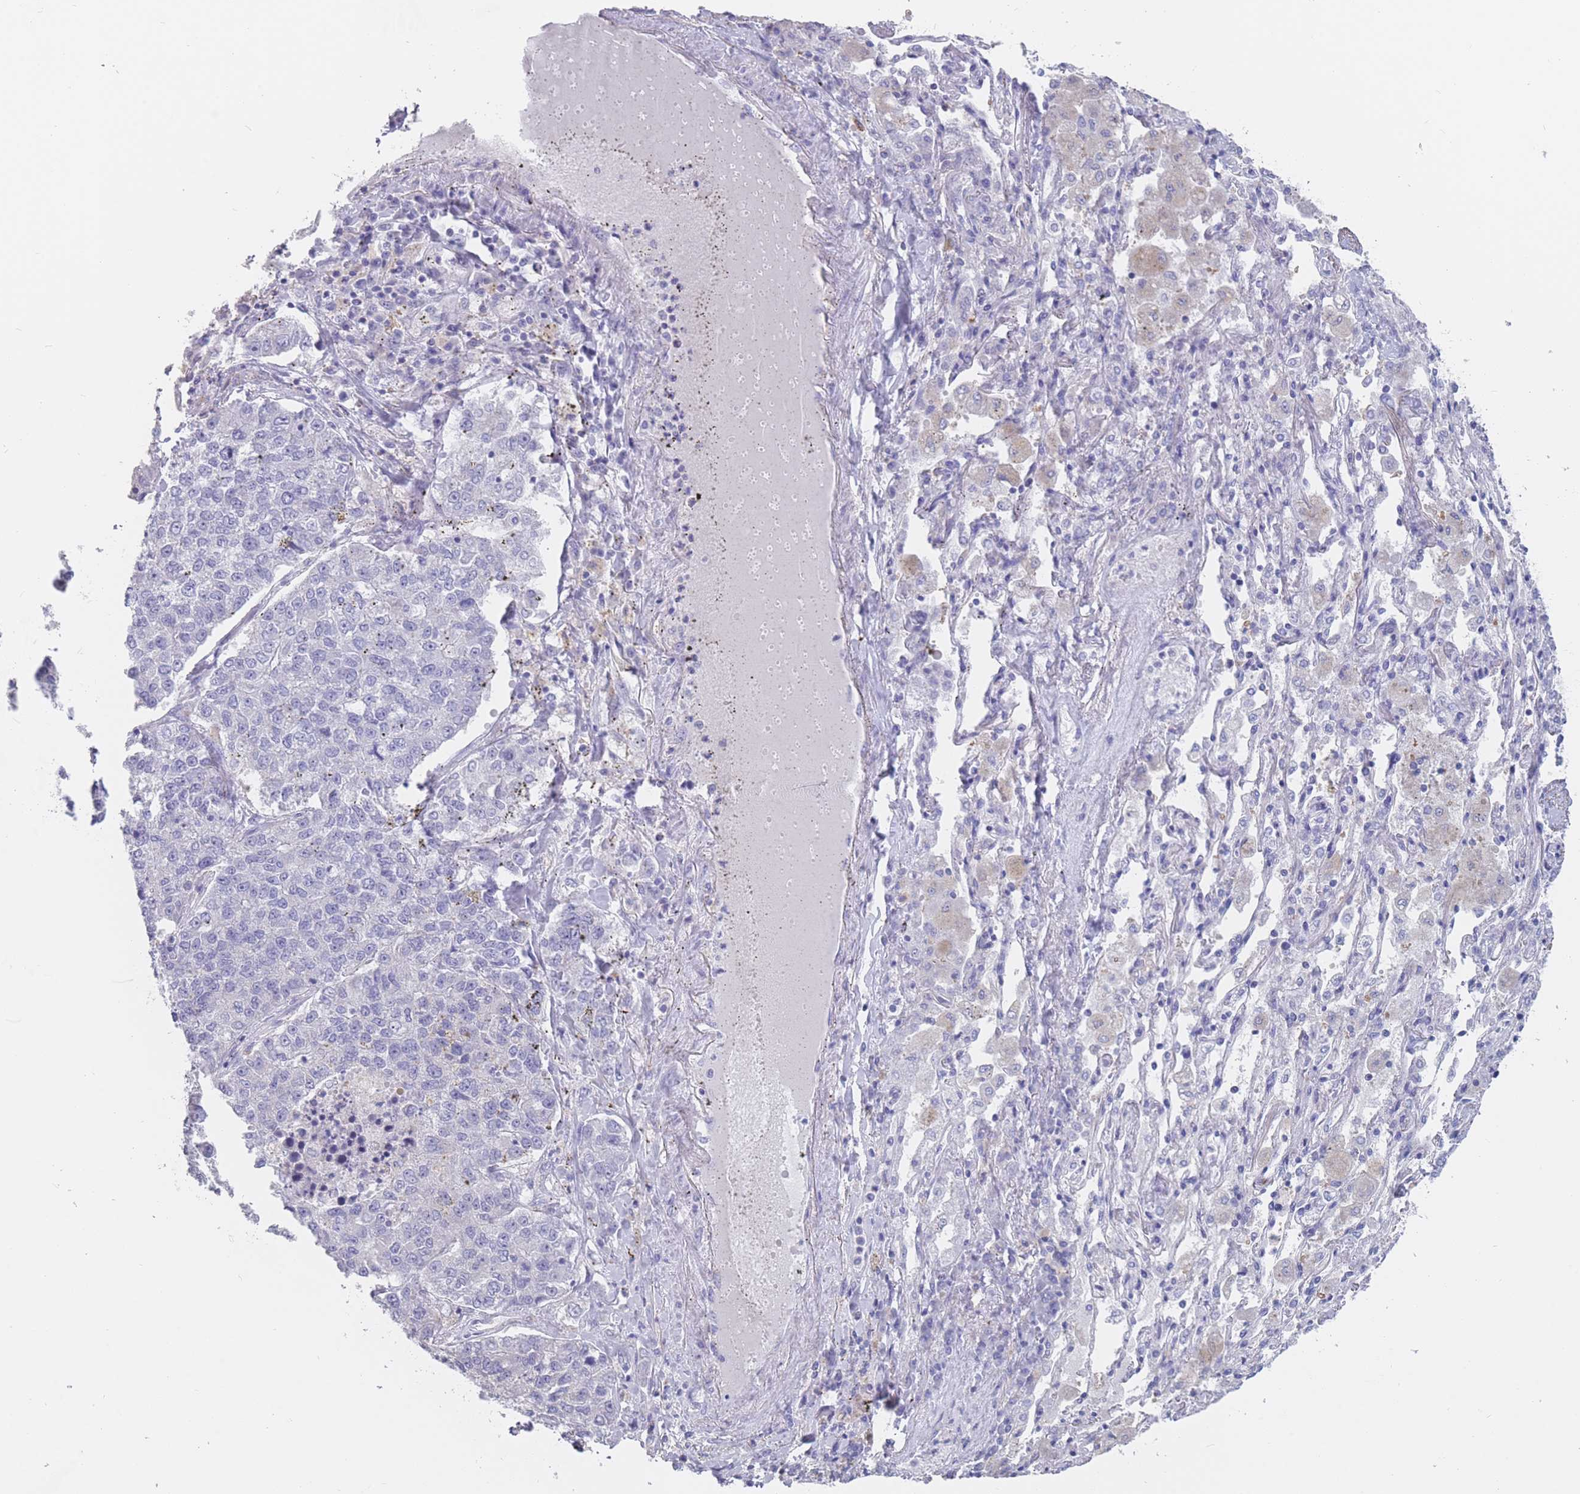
{"staining": {"intensity": "negative", "quantity": "none", "location": "none"}, "tissue": "lung cancer", "cell_type": "Tumor cells", "image_type": "cancer", "snomed": [{"axis": "morphology", "description": "Adenocarcinoma, NOS"}, {"axis": "topography", "description": "Lung"}], "caption": "This is an IHC histopathology image of lung cancer (adenocarcinoma). There is no positivity in tumor cells.", "gene": "CYP51A1", "patient": {"sex": "male", "age": 49}}